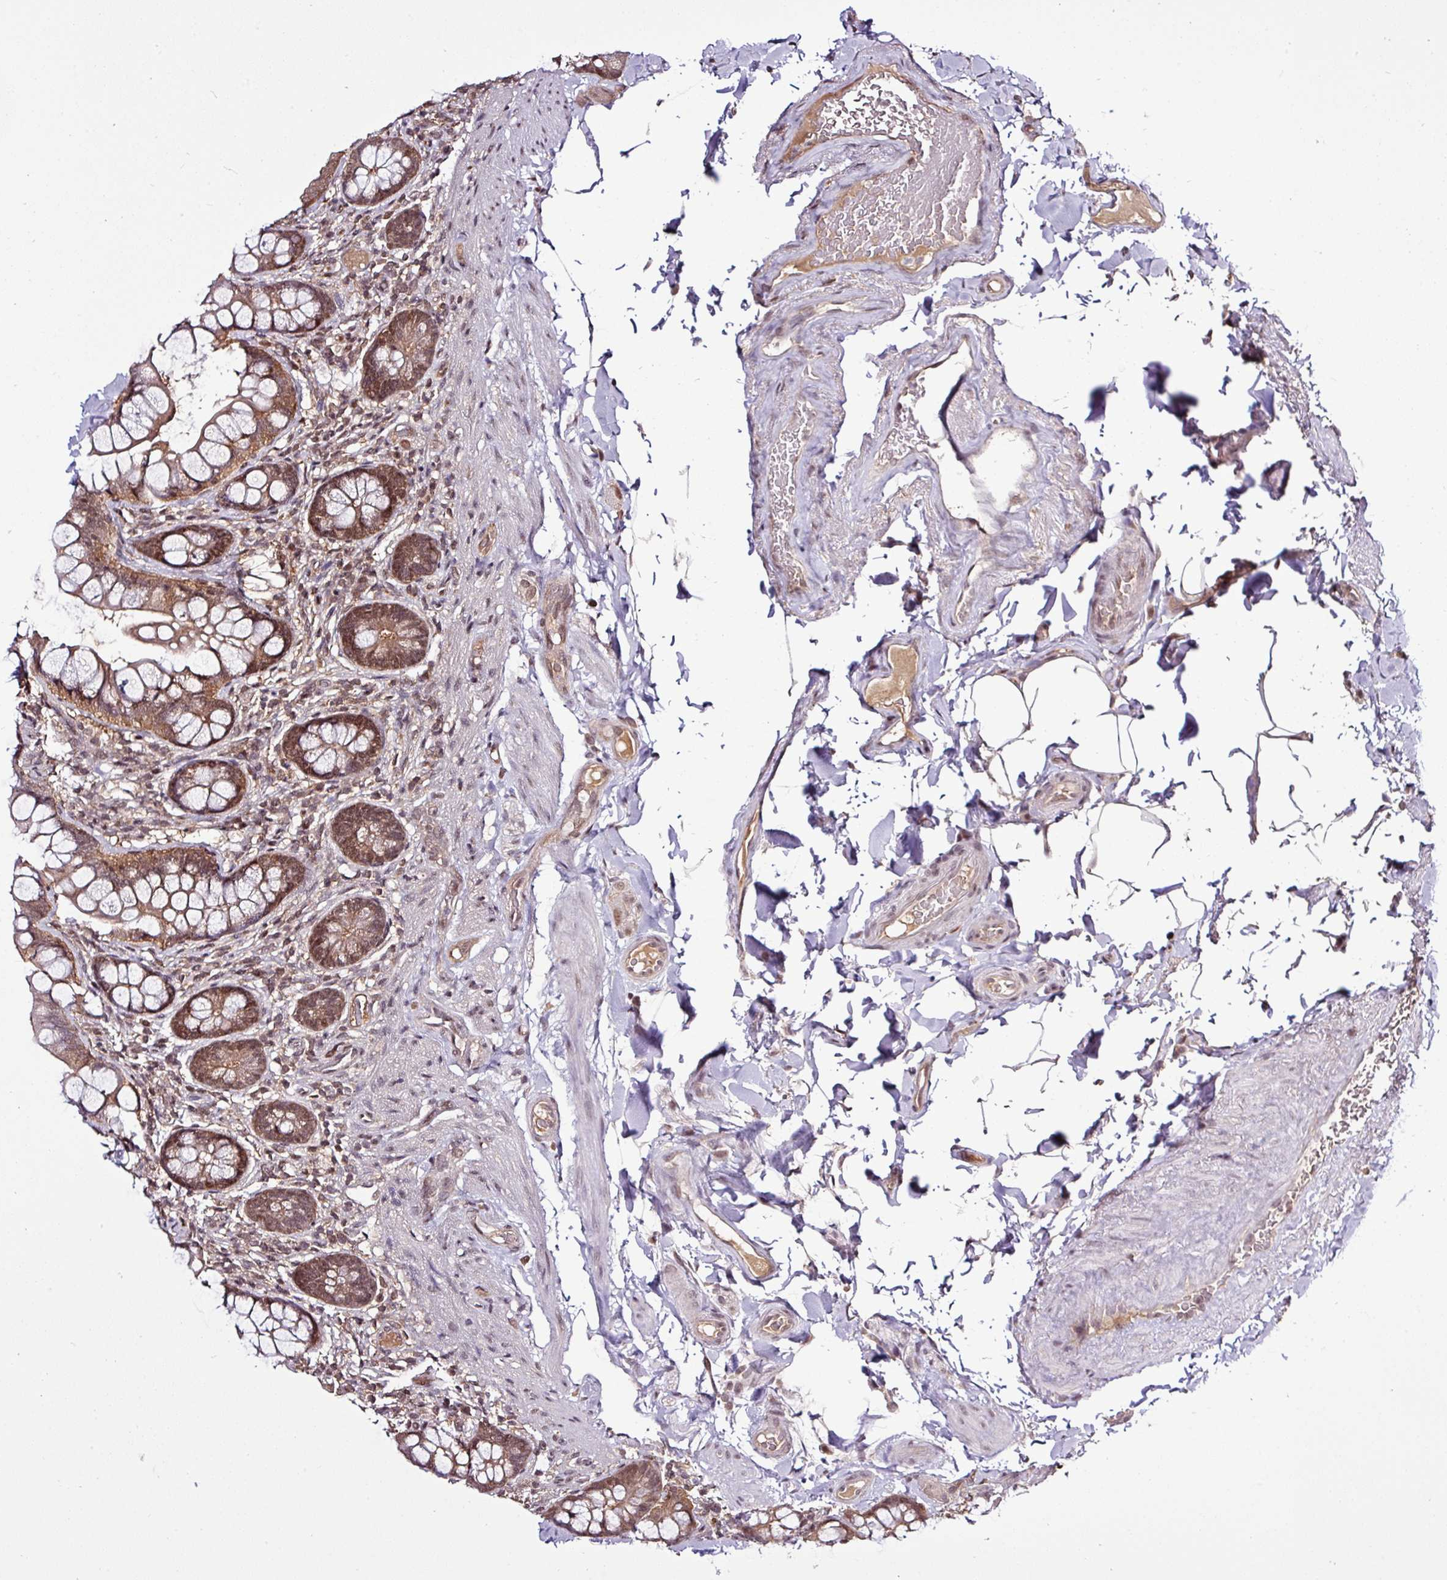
{"staining": {"intensity": "moderate", "quantity": ">75%", "location": "cytoplasmic/membranous,nuclear"}, "tissue": "small intestine", "cell_type": "Glandular cells", "image_type": "normal", "snomed": [{"axis": "morphology", "description": "Normal tissue, NOS"}, {"axis": "topography", "description": "Small intestine"}], "caption": "Small intestine stained with DAB (3,3'-diaminobenzidine) IHC displays medium levels of moderate cytoplasmic/membranous,nuclear staining in approximately >75% of glandular cells.", "gene": "ITPKC", "patient": {"sex": "male", "age": 70}}